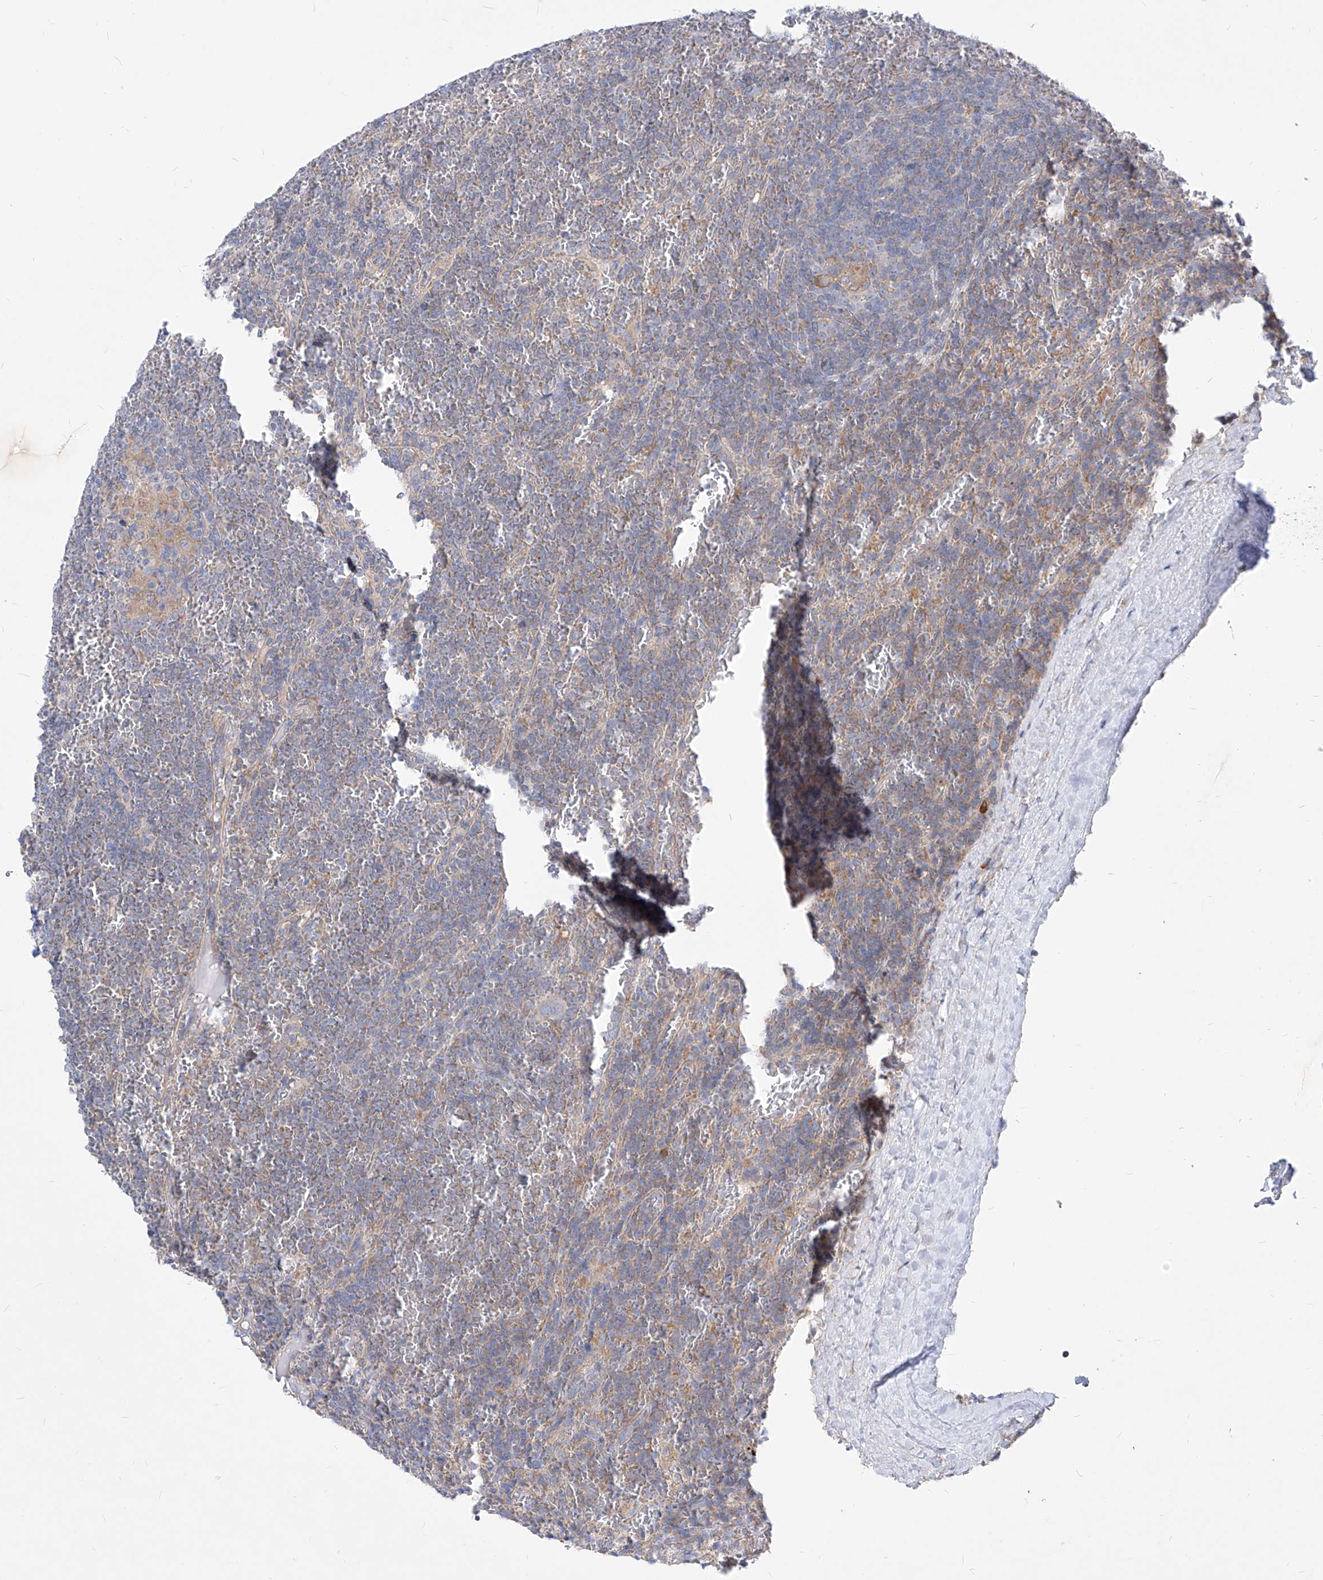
{"staining": {"intensity": "weak", "quantity": "<25%", "location": "cytoplasmic/membranous"}, "tissue": "lymphoma", "cell_type": "Tumor cells", "image_type": "cancer", "snomed": [{"axis": "morphology", "description": "Malignant lymphoma, non-Hodgkin's type, Low grade"}, {"axis": "topography", "description": "Spleen"}], "caption": "There is no significant positivity in tumor cells of malignant lymphoma, non-Hodgkin's type (low-grade). The staining was performed using DAB to visualize the protein expression in brown, while the nuclei were stained in blue with hematoxylin (Magnification: 20x).", "gene": "UFL1", "patient": {"sex": "female", "age": 19}}